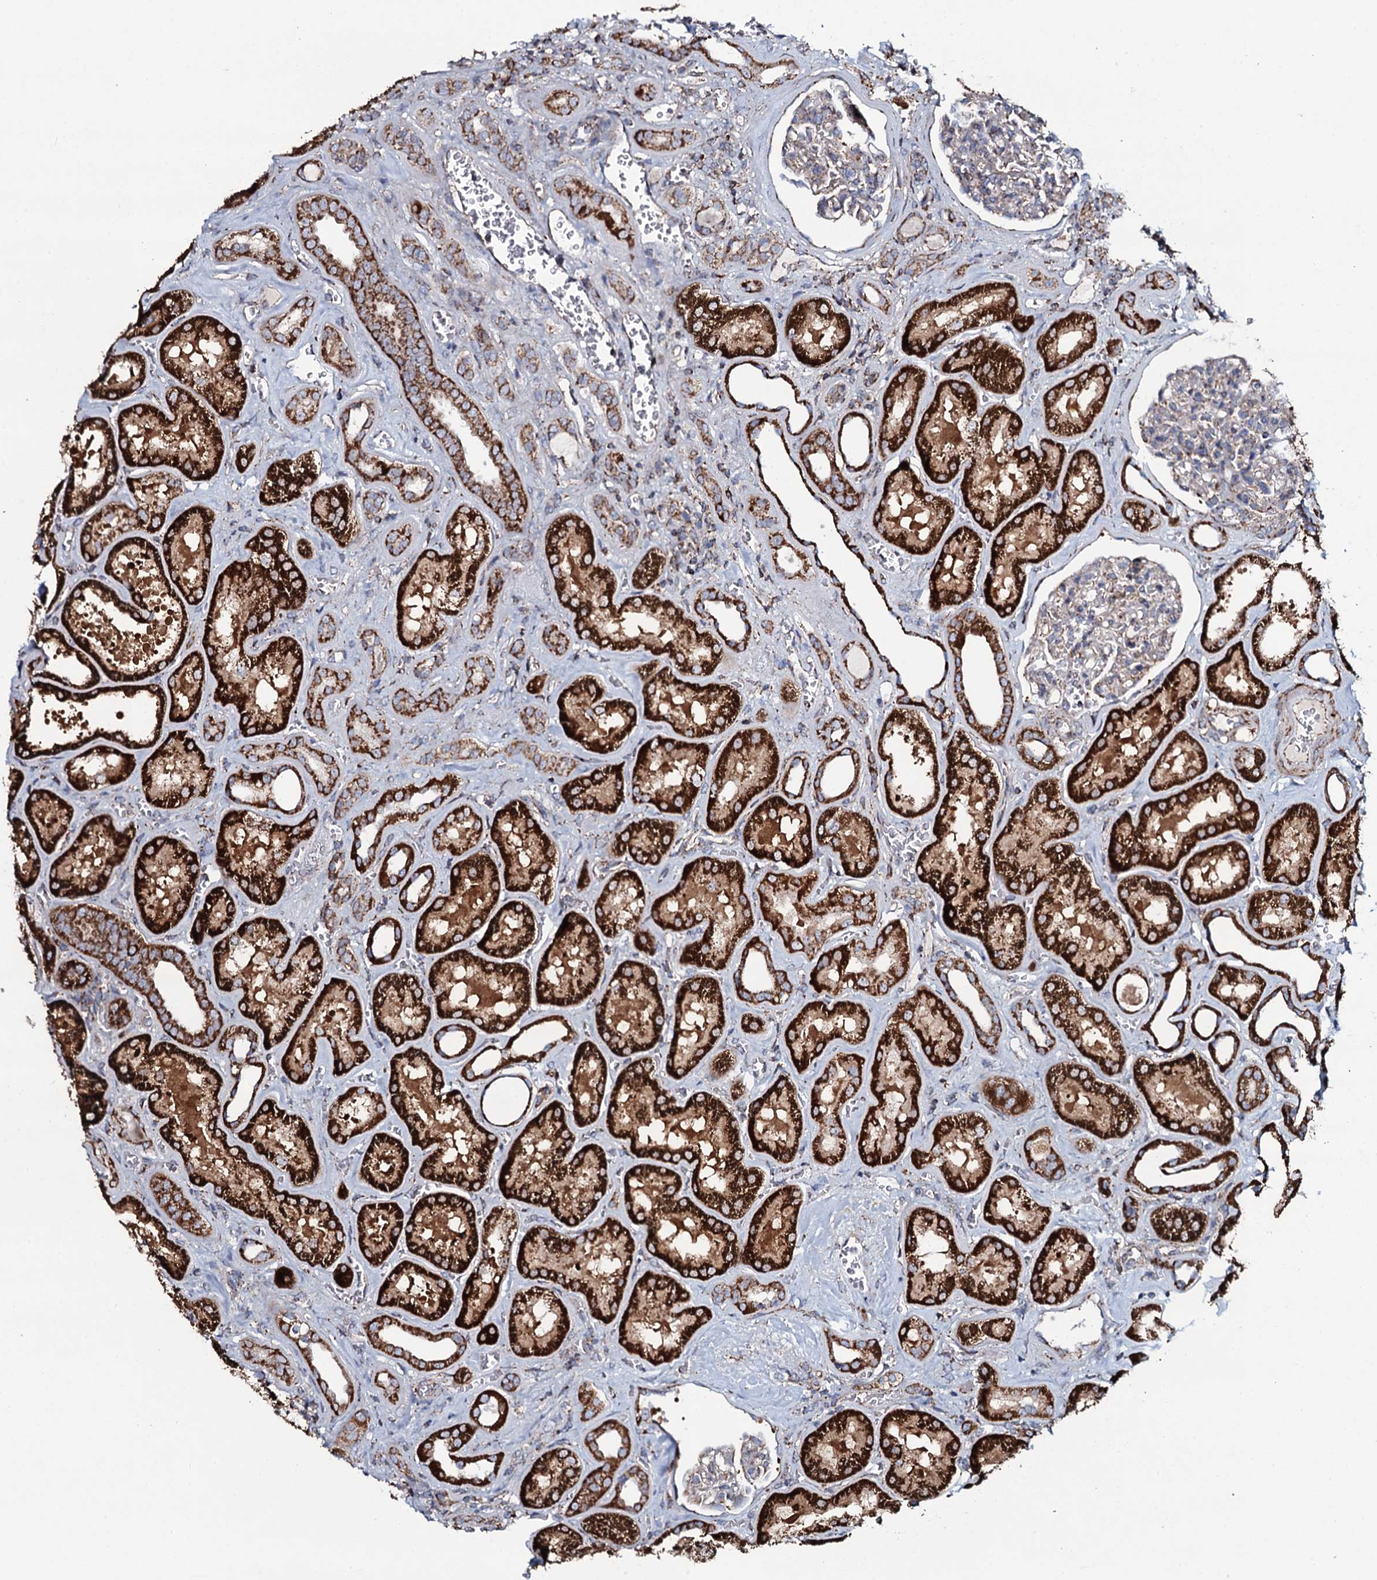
{"staining": {"intensity": "weak", "quantity": "25%-75%", "location": "cytoplasmic/membranous"}, "tissue": "kidney", "cell_type": "Cells in glomeruli", "image_type": "normal", "snomed": [{"axis": "morphology", "description": "Normal tissue, NOS"}, {"axis": "morphology", "description": "Adenocarcinoma, NOS"}, {"axis": "topography", "description": "Kidney"}], "caption": "Protein expression by immunohistochemistry (IHC) demonstrates weak cytoplasmic/membranous staining in about 25%-75% of cells in glomeruli in normal kidney.", "gene": "EVC2", "patient": {"sex": "female", "age": 68}}